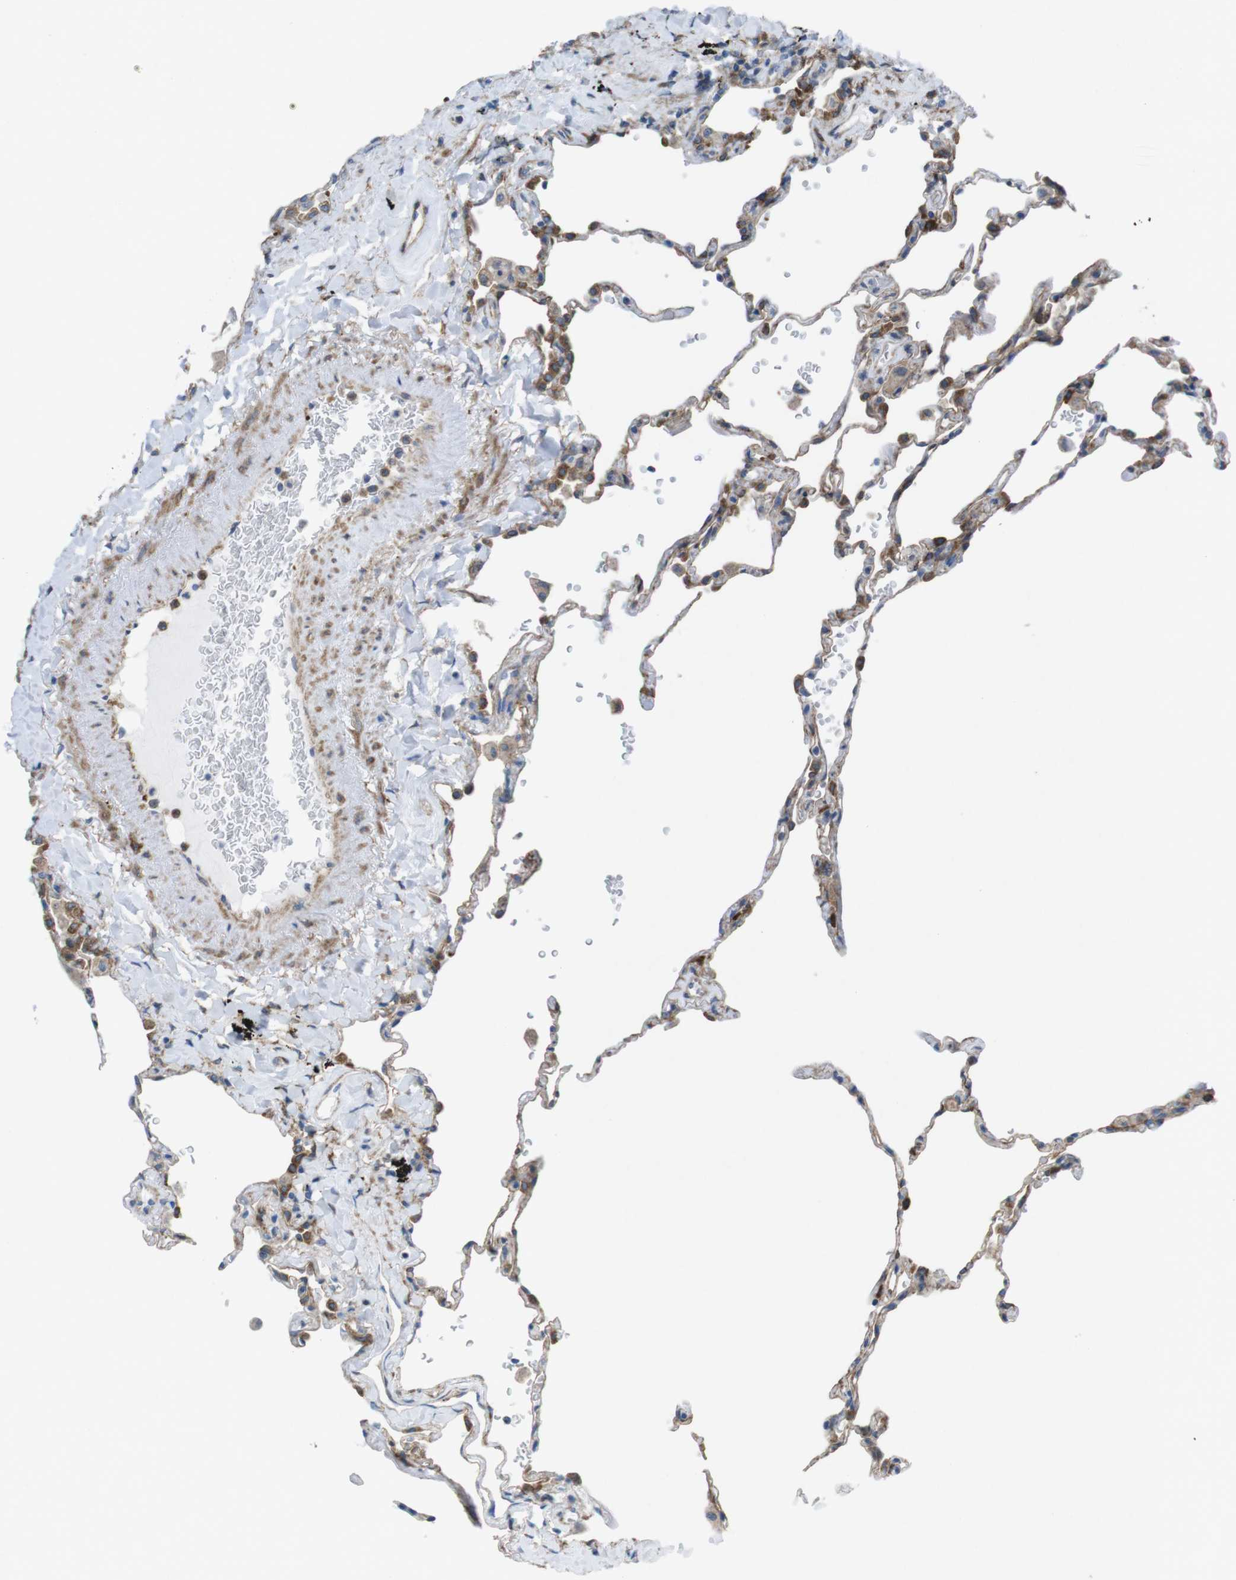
{"staining": {"intensity": "weak", "quantity": ">75%", "location": "cytoplasmic/membranous"}, "tissue": "lung", "cell_type": "Alveolar cells", "image_type": "normal", "snomed": [{"axis": "morphology", "description": "Normal tissue, NOS"}, {"axis": "topography", "description": "Lung"}], "caption": "Protein staining of normal lung displays weak cytoplasmic/membranous positivity in approximately >75% of alveolar cells. Ihc stains the protein in brown and the nuclei are stained blue.", "gene": "DIAPH2", "patient": {"sex": "male", "age": 59}}